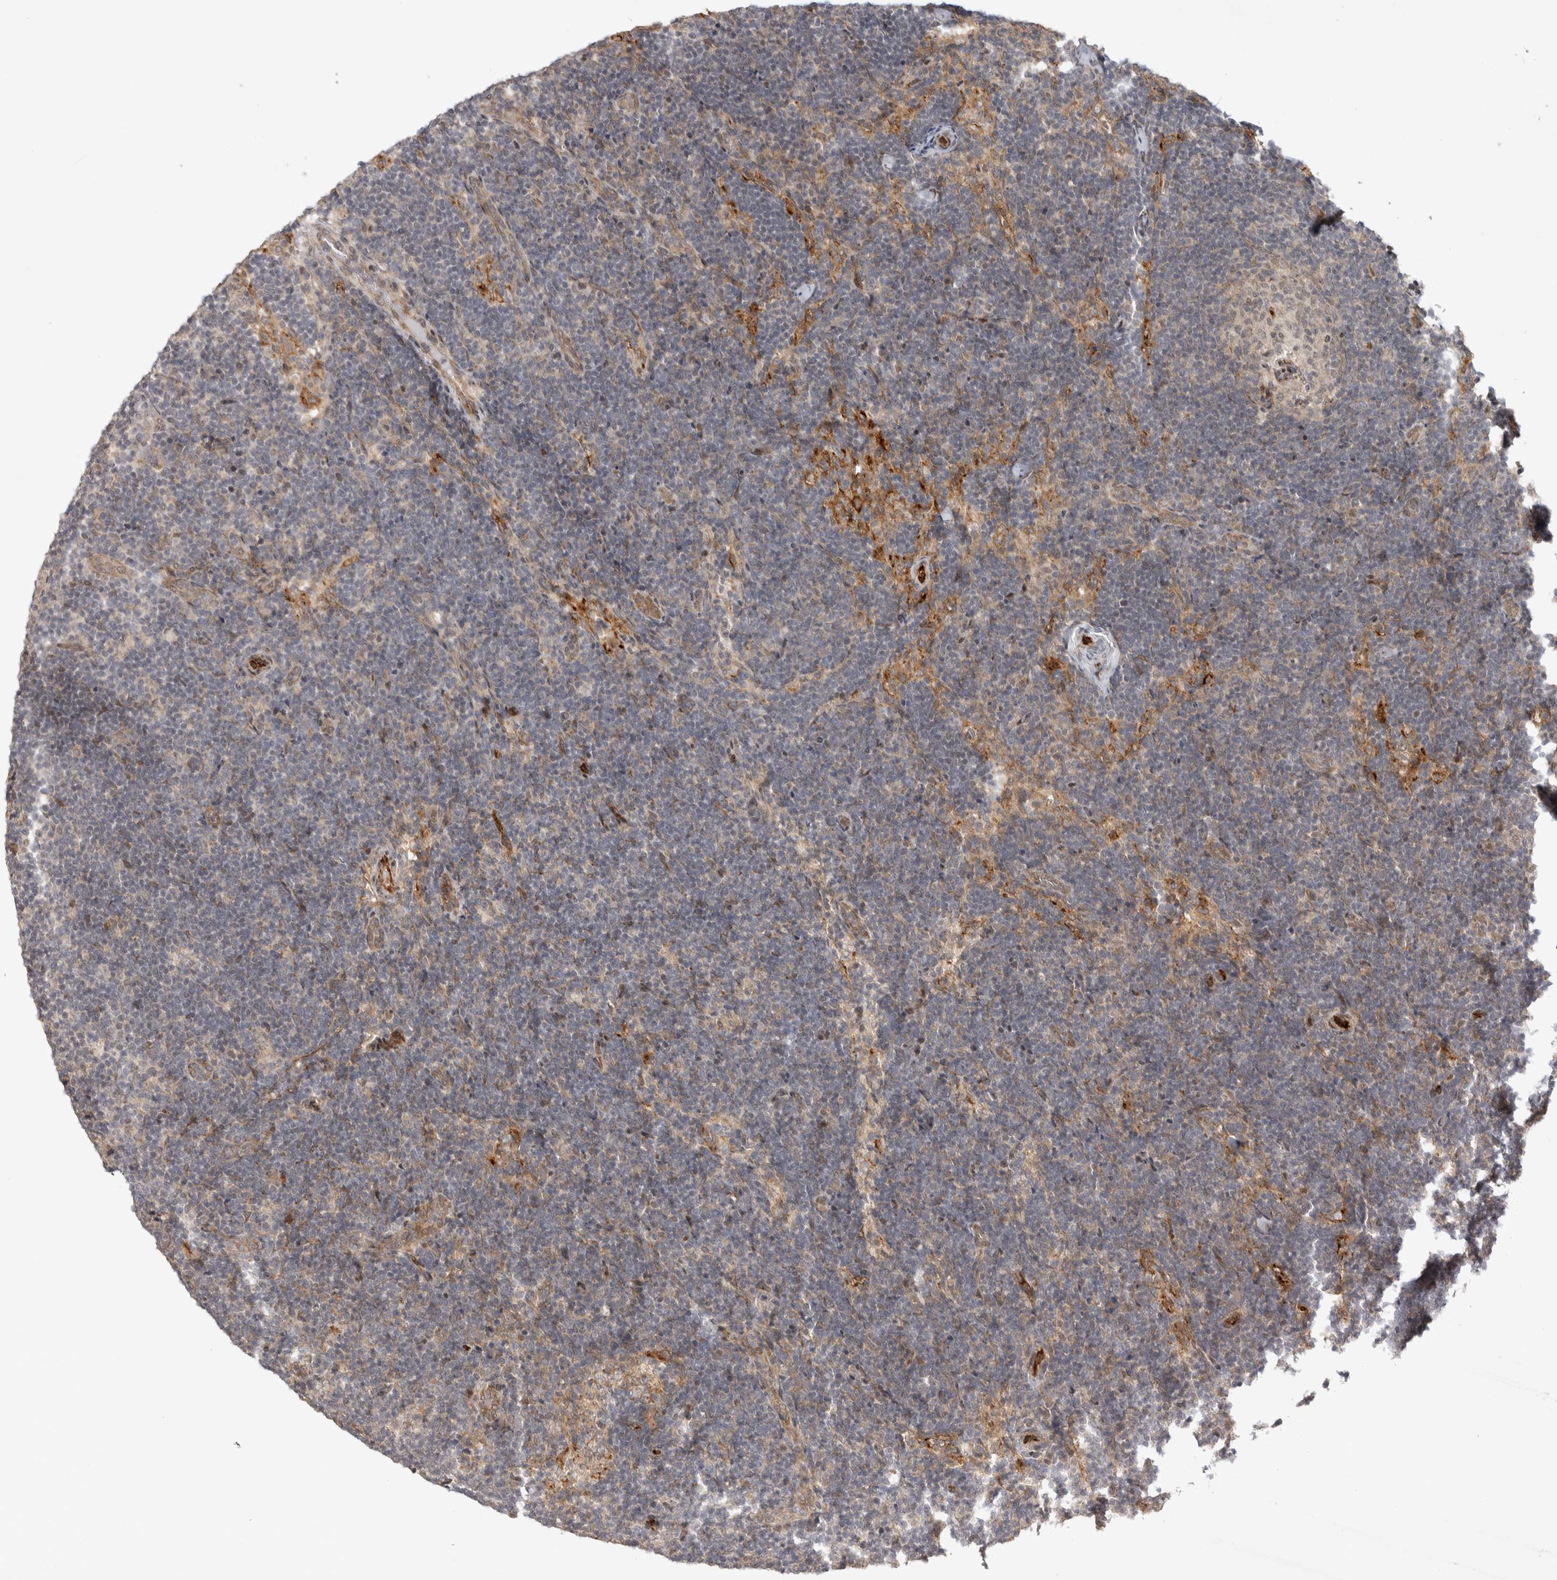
{"staining": {"intensity": "negative", "quantity": "none", "location": "none"}, "tissue": "lymph node", "cell_type": "Germinal center cells", "image_type": "normal", "snomed": [{"axis": "morphology", "description": "Normal tissue, NOS"}, {"axis": "topography", "description": "Lymph node"}], "caption": "Immunohistochemistry of unremarkable human lymph node exhibits no staining in germinal center cells.", "gene": "ZNF318", "patient": {"sex": "female", "age": 22}}